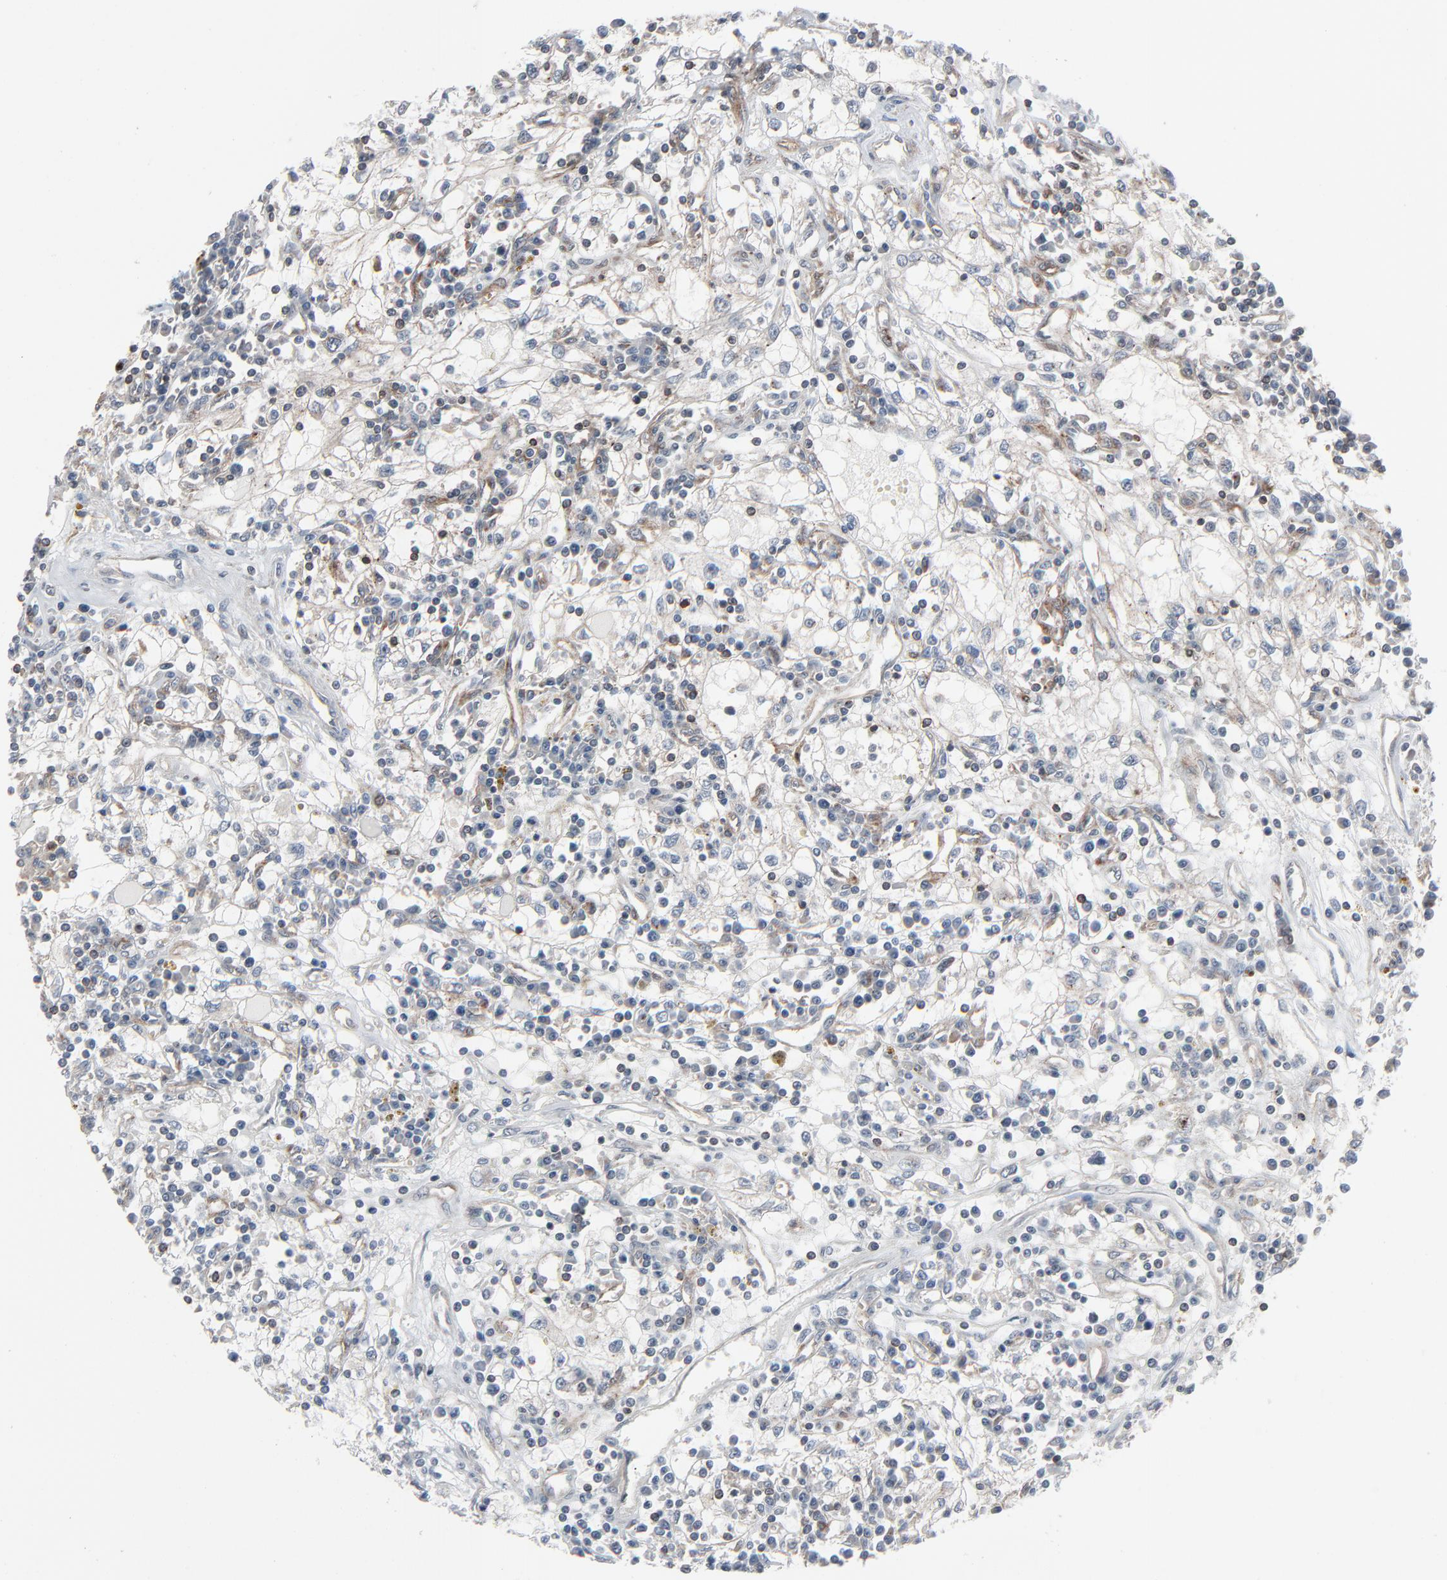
{"staining": {"intensity": "negative", "quantity": "none", "location": "none"}, "tissue": "renal cancer", "cell_type": "Tumor cells", "image_type": "cancer", "snomed": [{"axis": "morphology", "description": "Adenocarcinoma, NOS"}, {"axis": "topography", "description": "Kidney"}], "caption": "IHC image of human renal cancer (adenocarcinoma) stained for a protein (brown), which demonstrates no positivity in tumor cells.", "gene": "OPTN", "patient": {"sex": "male", "age": 82}}